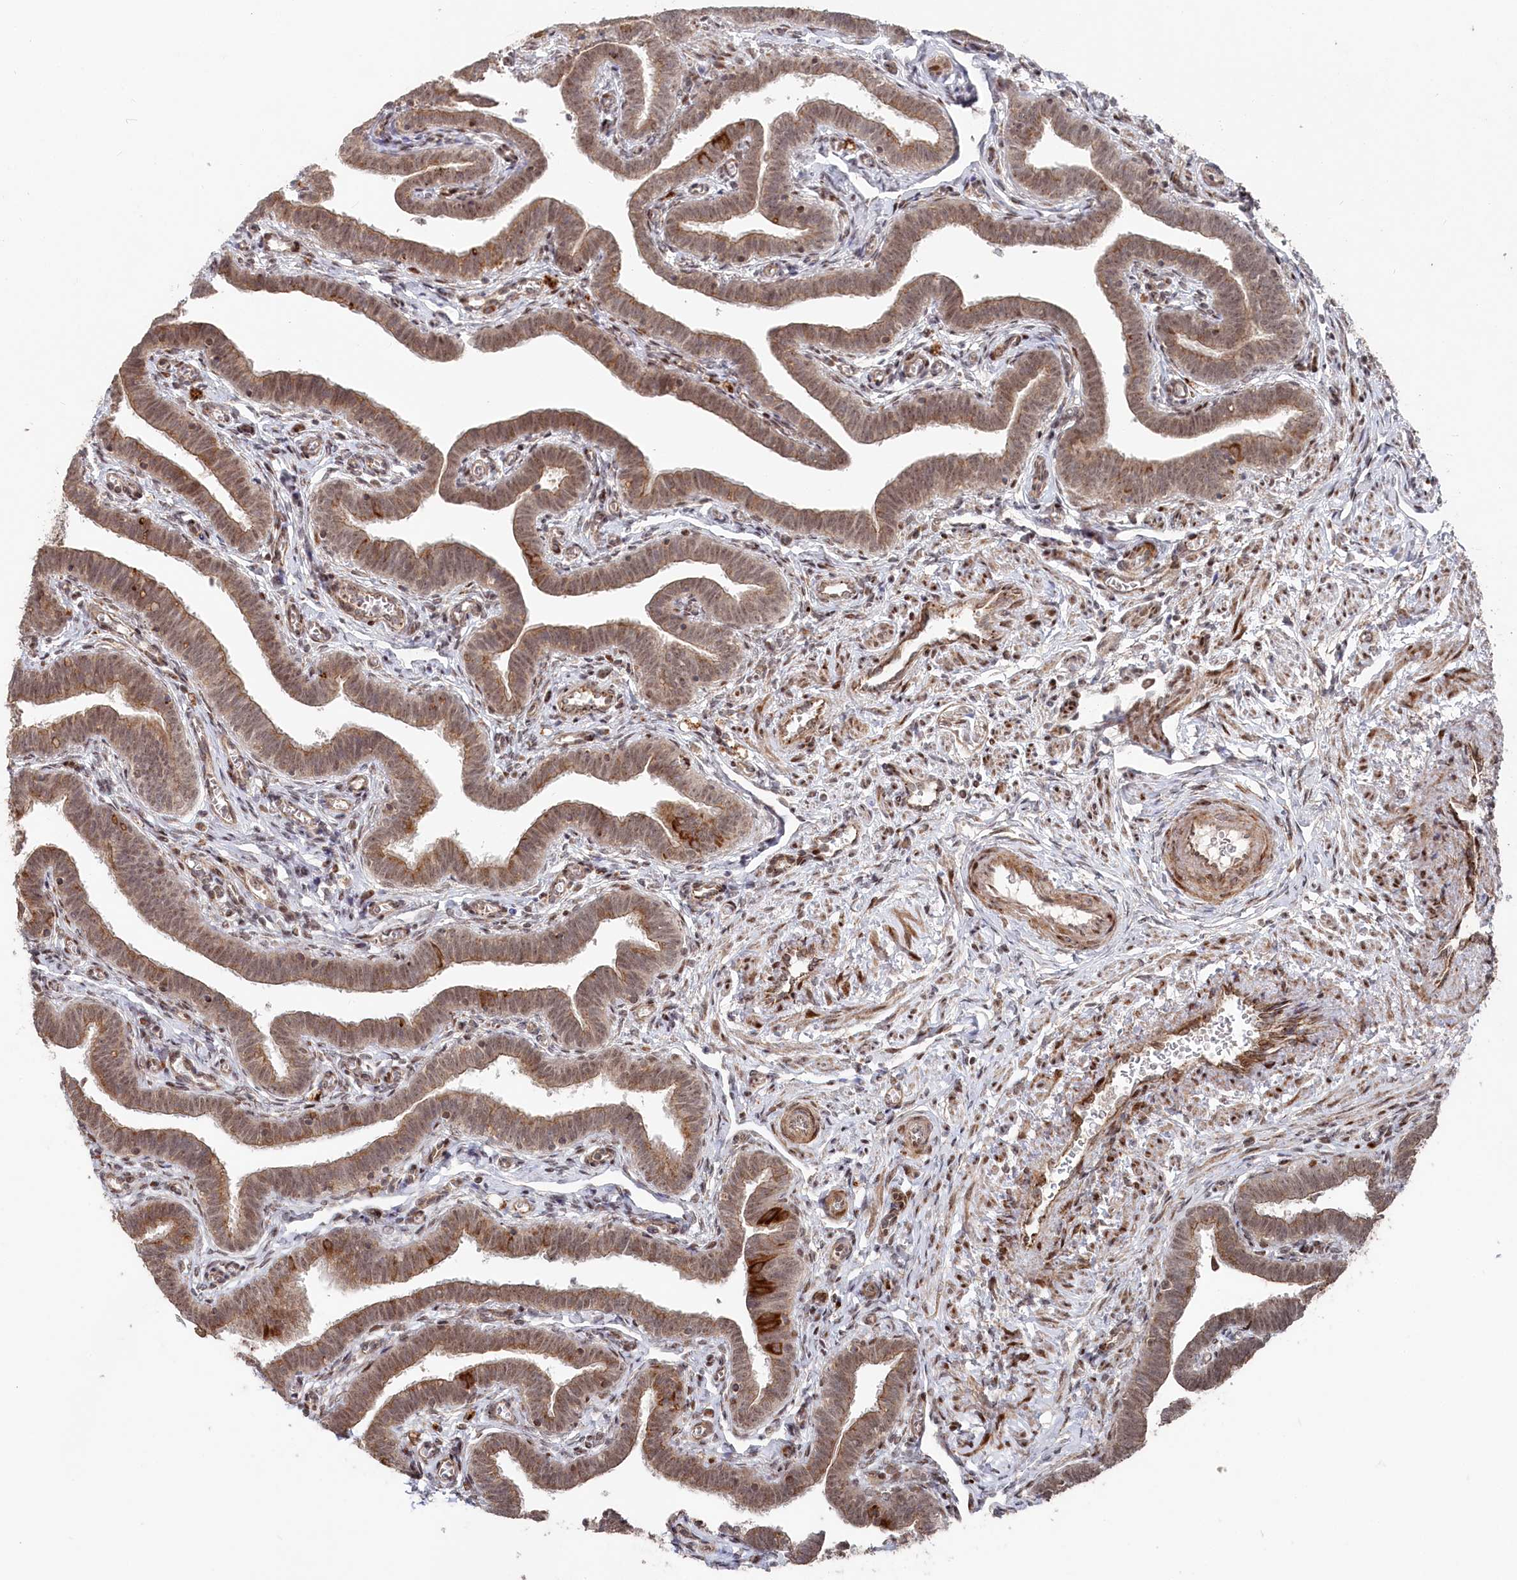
{"staining": {"intensity": "moderate", "quantity": ">75%", "location": "cytoplasmic/membranous,nuclear"}, "tissue": "fallopian tube", "cell_type": "Glandular cells", "image_type": "normal", "snomed": [{"axis": "morphology", "description": "Normal tissue, NOS"}, {"axis": "topography", "description": "Fallopian tube"}], "caption": "Approximately >75% of glandular cells in benign human fallopian tube exhibit moderate cytoplasmic/membranous,nuclear protein positivity as visualized by brown immunohistochemical staining.", "gene": "POLR3A", "patient": {"sex": "female", "age": 36}}